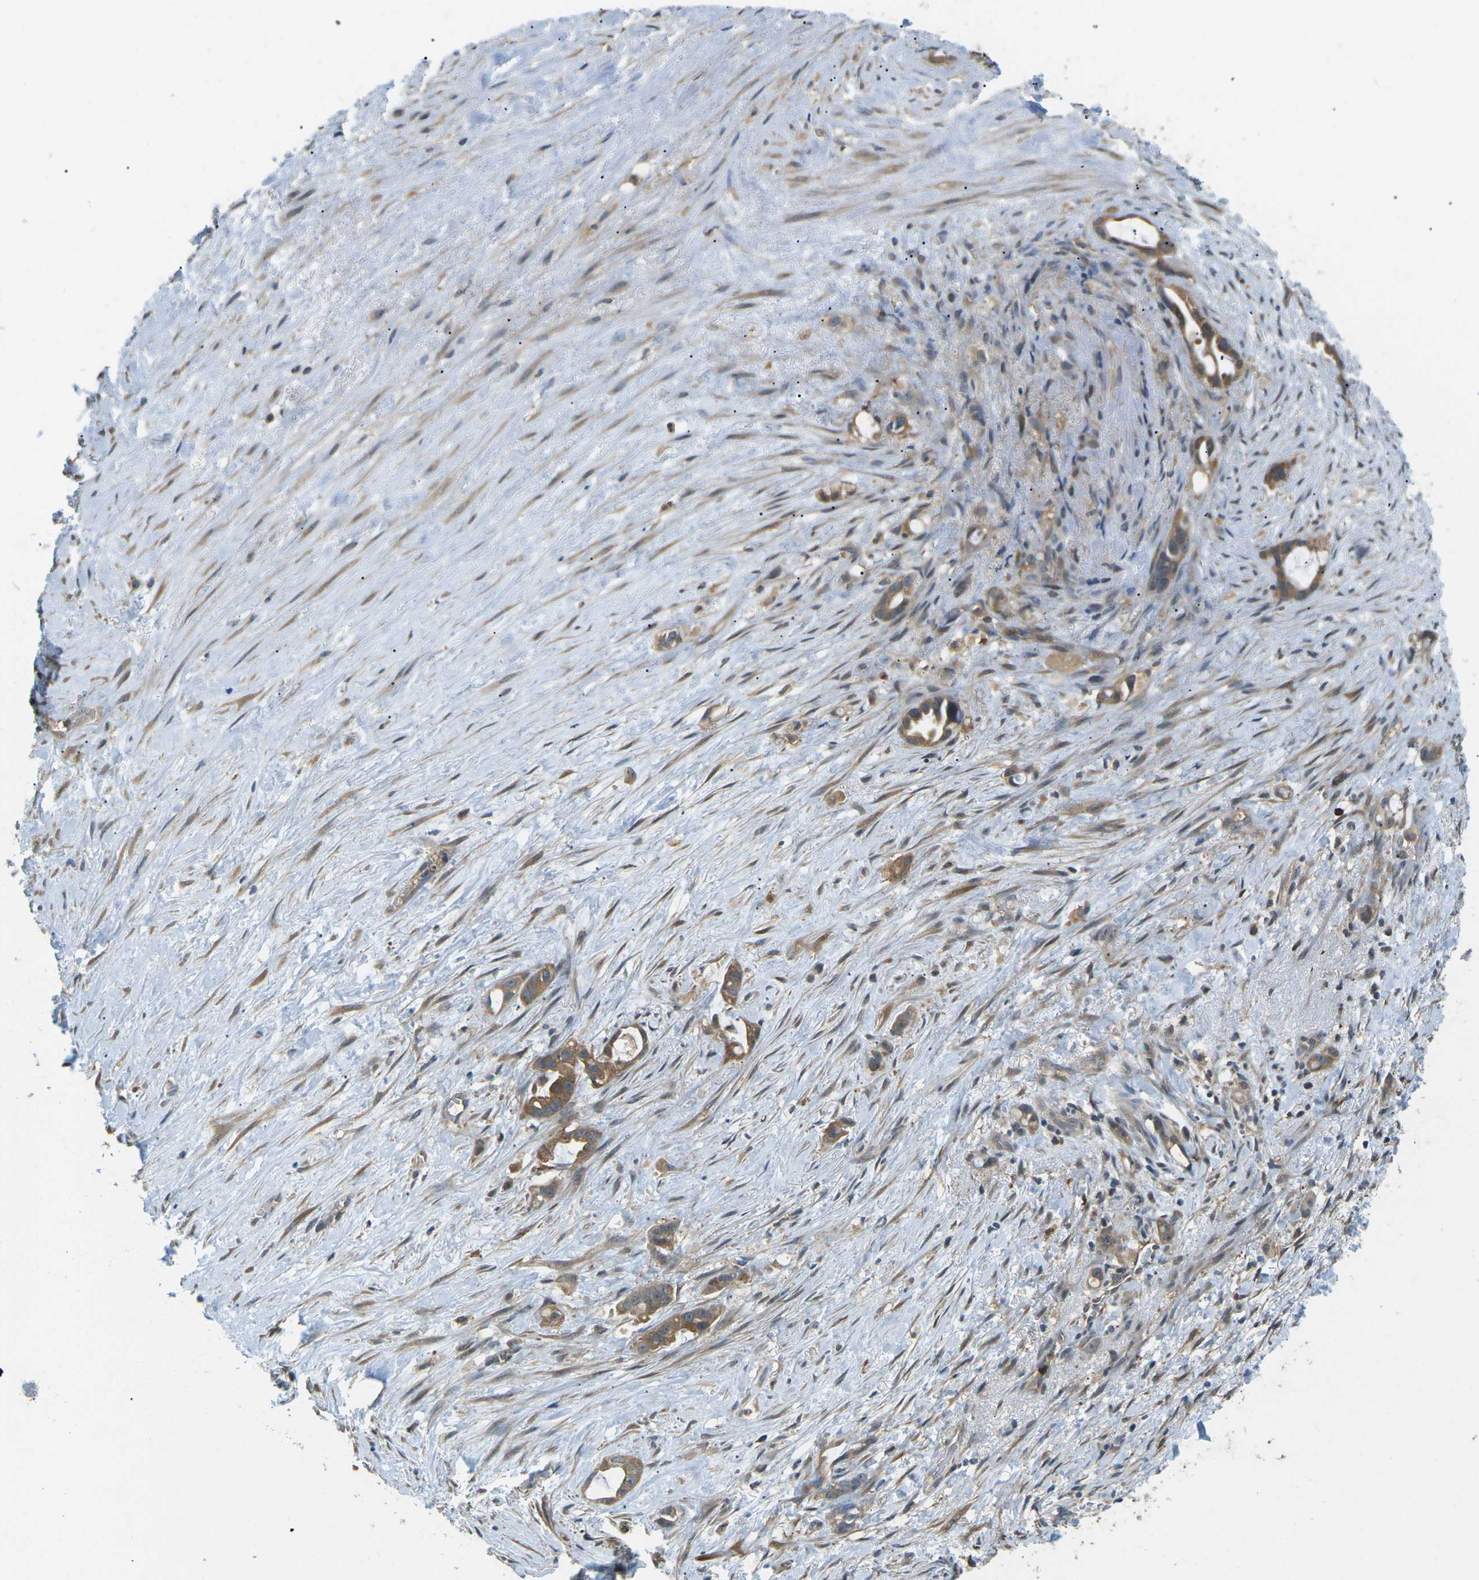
{"staining": {"intensity": "moderate", "quantity": ">75%", "location": "cytoplasmic/membranous"}, "tissue": "liver cancer", "cell_type": "Tumor cells", "image_type": "cancer", "snomed": [{"axis": "morphology", "description": "Cholangiocarcinoma"}, {"axis": "topography", "description": "Liver"}], "caption": "A brown stain highlights moderate cytoplasmic/membranous expression of a protein in liver cholangiocarcinoma tumor cells.", "gene": "PIEZO2", "patient": {"sex": "female", "age": 65}}